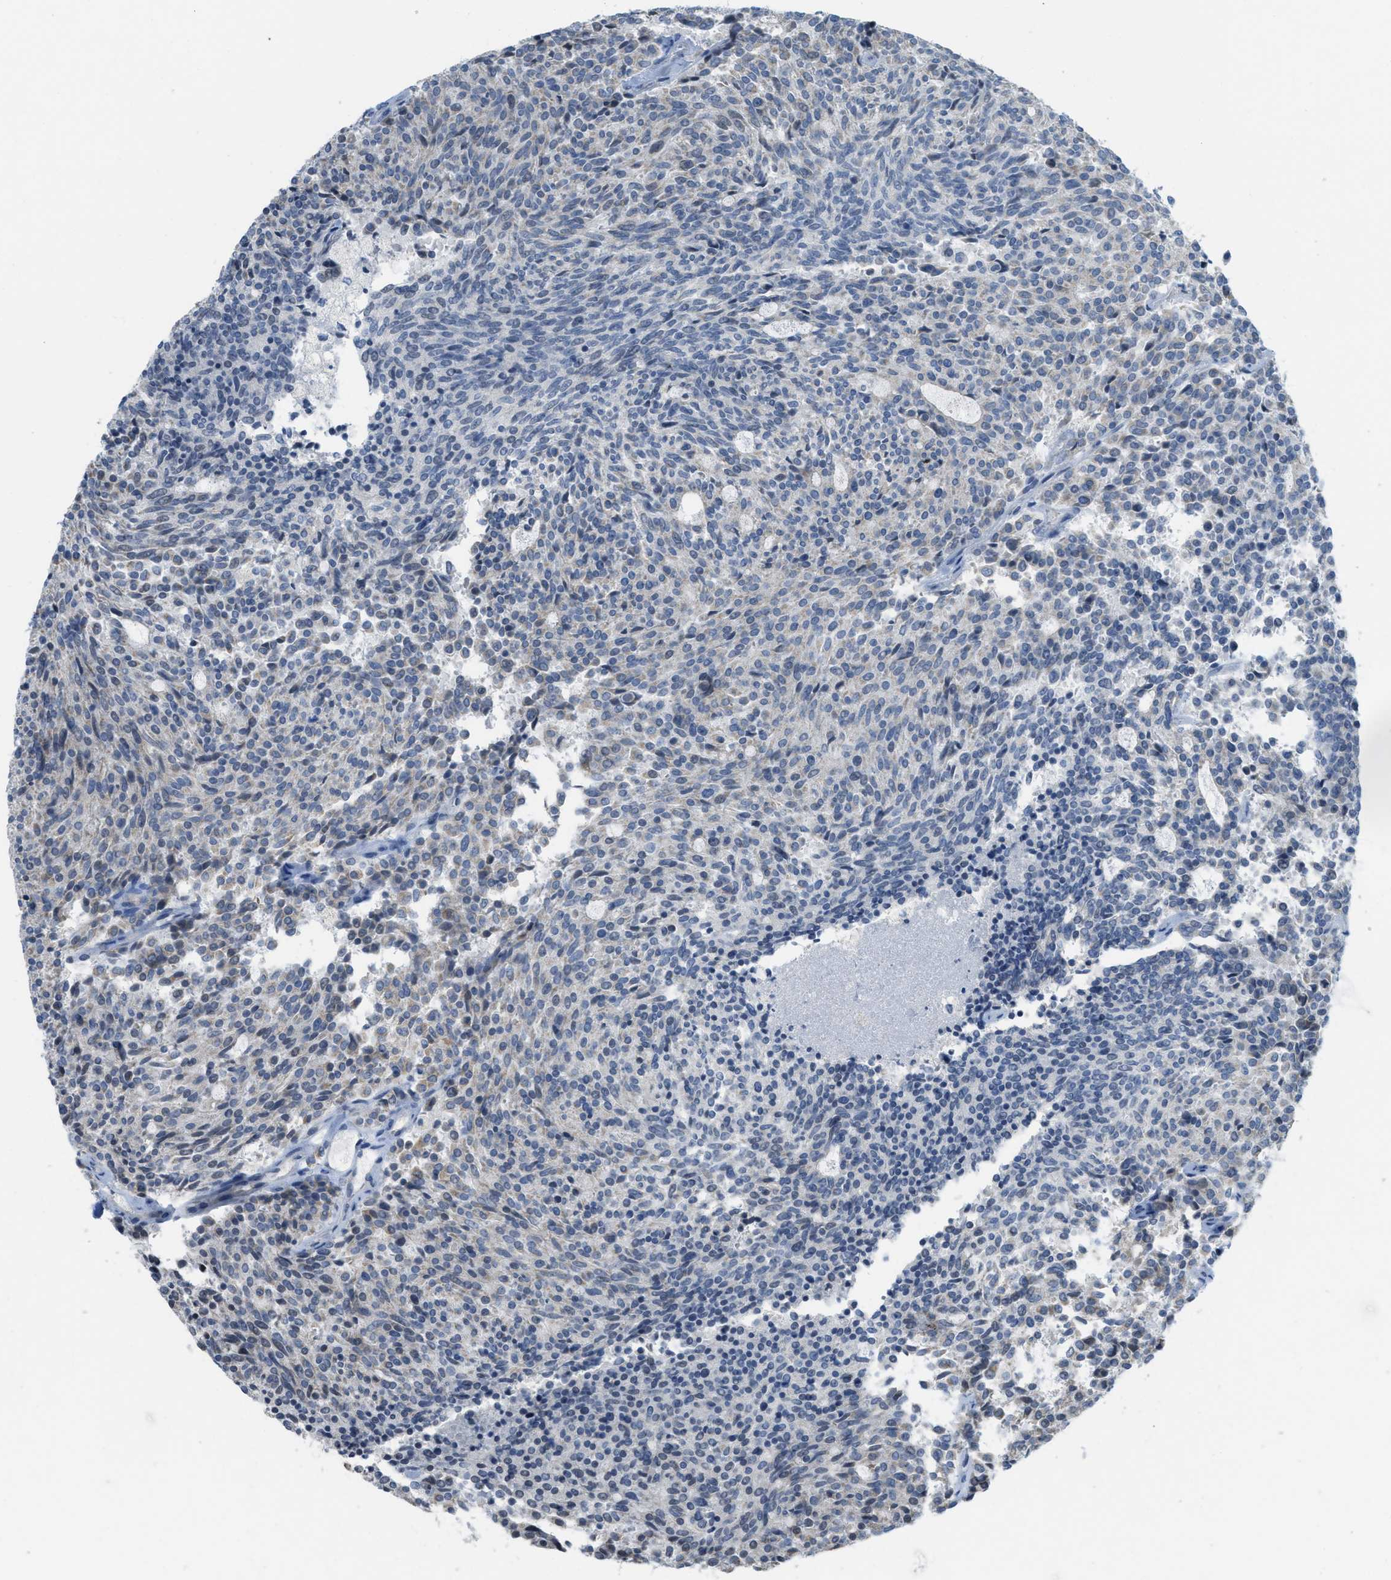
{"staining": {"intensity": "weak", "quantity": "<25%", "location": "cytoplasmic/membranous"}, "tissue": "carcinoid", "cell_type": "Tumor cells", "image_type": "cancer", "snomed": [{"axis": "morphology", "description": "Carcinoid, malignant, NOS"}, {"axis": "topography", "description": "Pancreas"}], "caption": "IHC micrograph of neoplastic tissue: carcinoid (malignant) stained with DAB (3,3'-diaminobenzidine) demonstrates no significant protein expression in tumor cells.", "gene": "TXNDC2", "patient": {"sex": "female", "age": 54}}